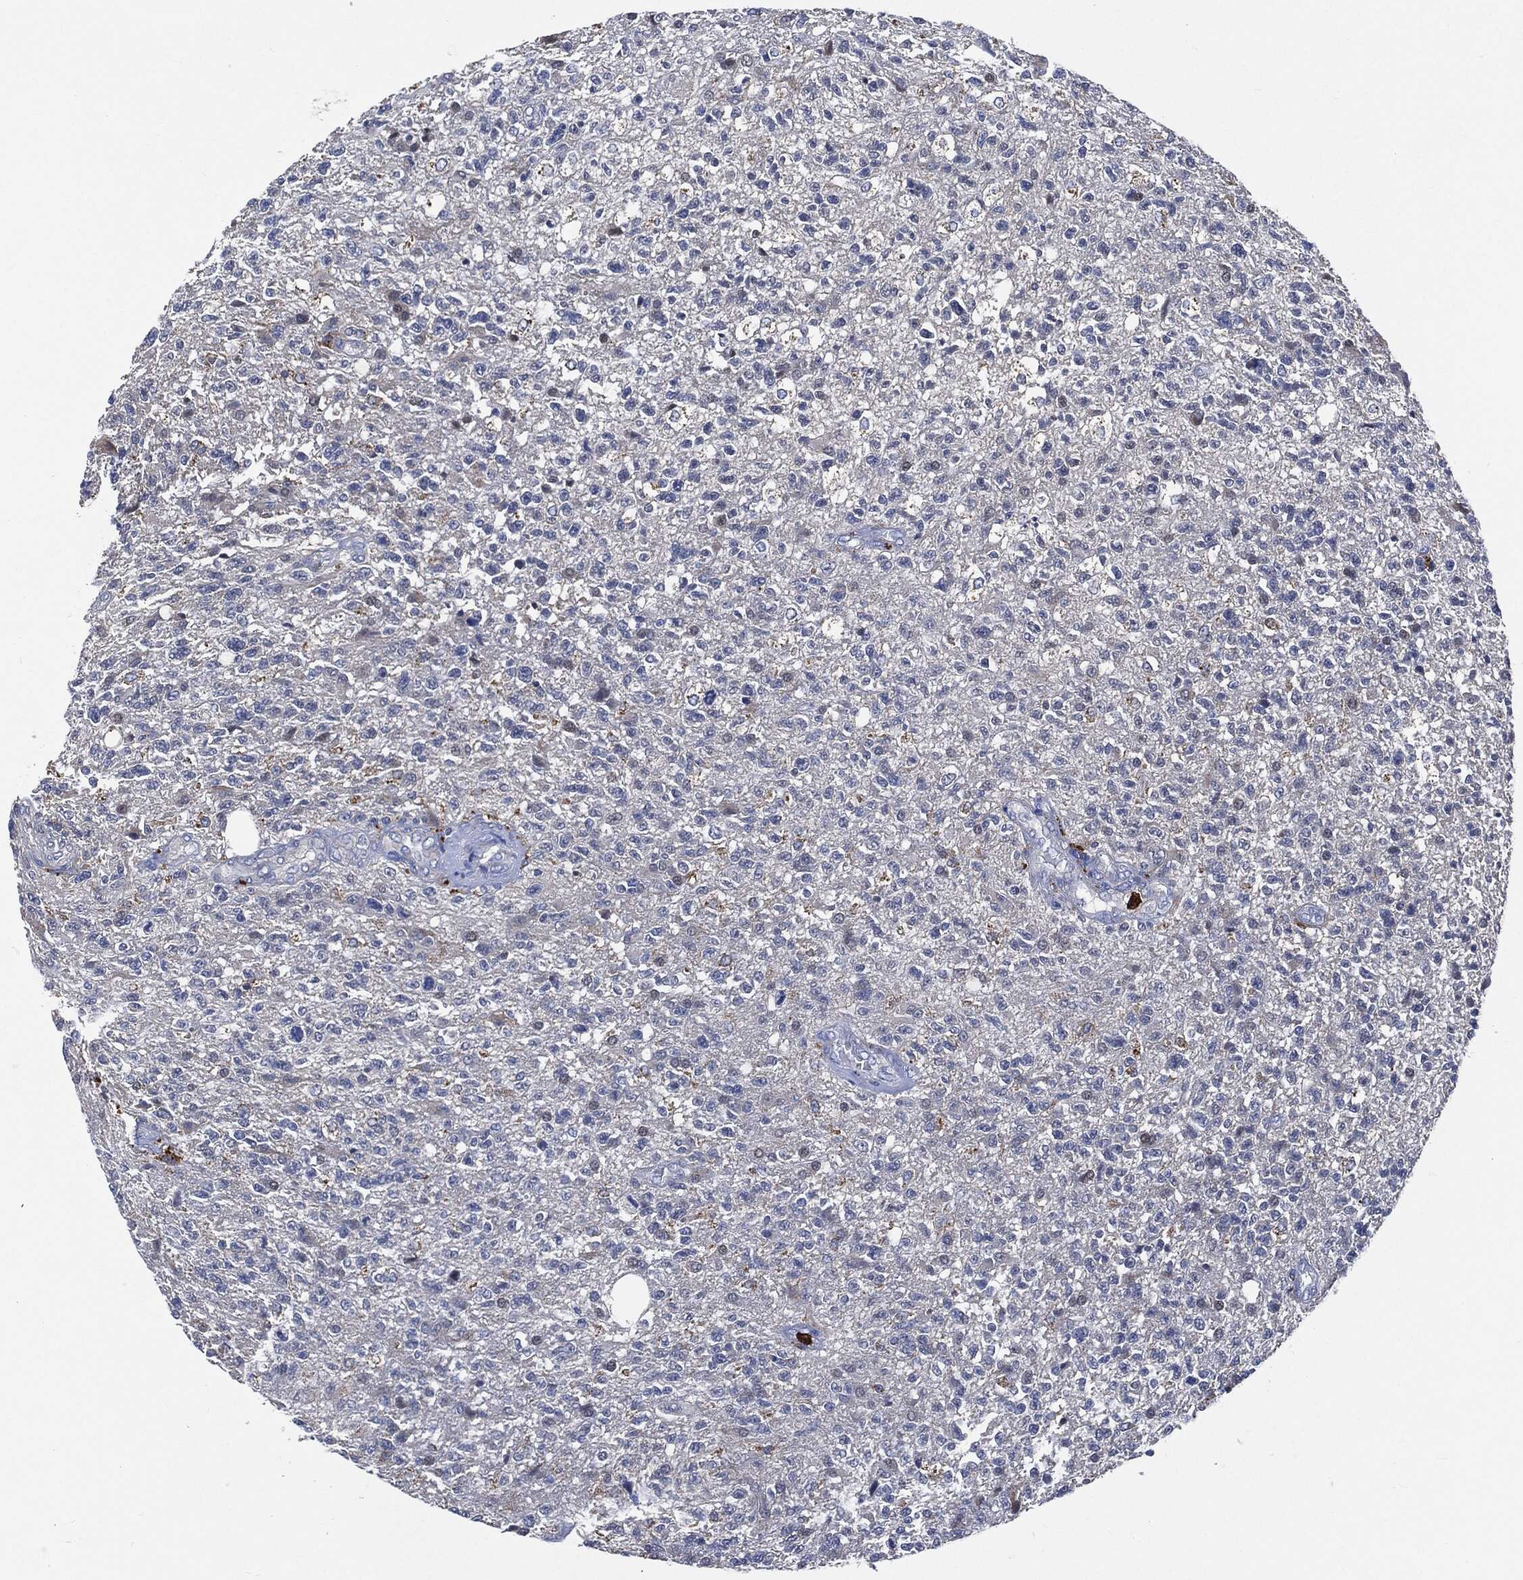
{"staining": {"intensity": "negative", "quantity": "none", "location": "none"}, "tissue": "glioma", "cell_type": "Tumor cells", "image_type": "cancer", "snomed": [{"axis": "morphology", "description": "Glioma, malignant, High grade"}, {"axis": "topography", "description": "Brain"}], "caption": "Immunohistochemistry (IHC) image of malignant glioma (high-grade) stained for a protein (brown), which reveals no expression in tumor cells.", "gene": "VSIG4", "patient": {"sex": "male", "age": 56}}